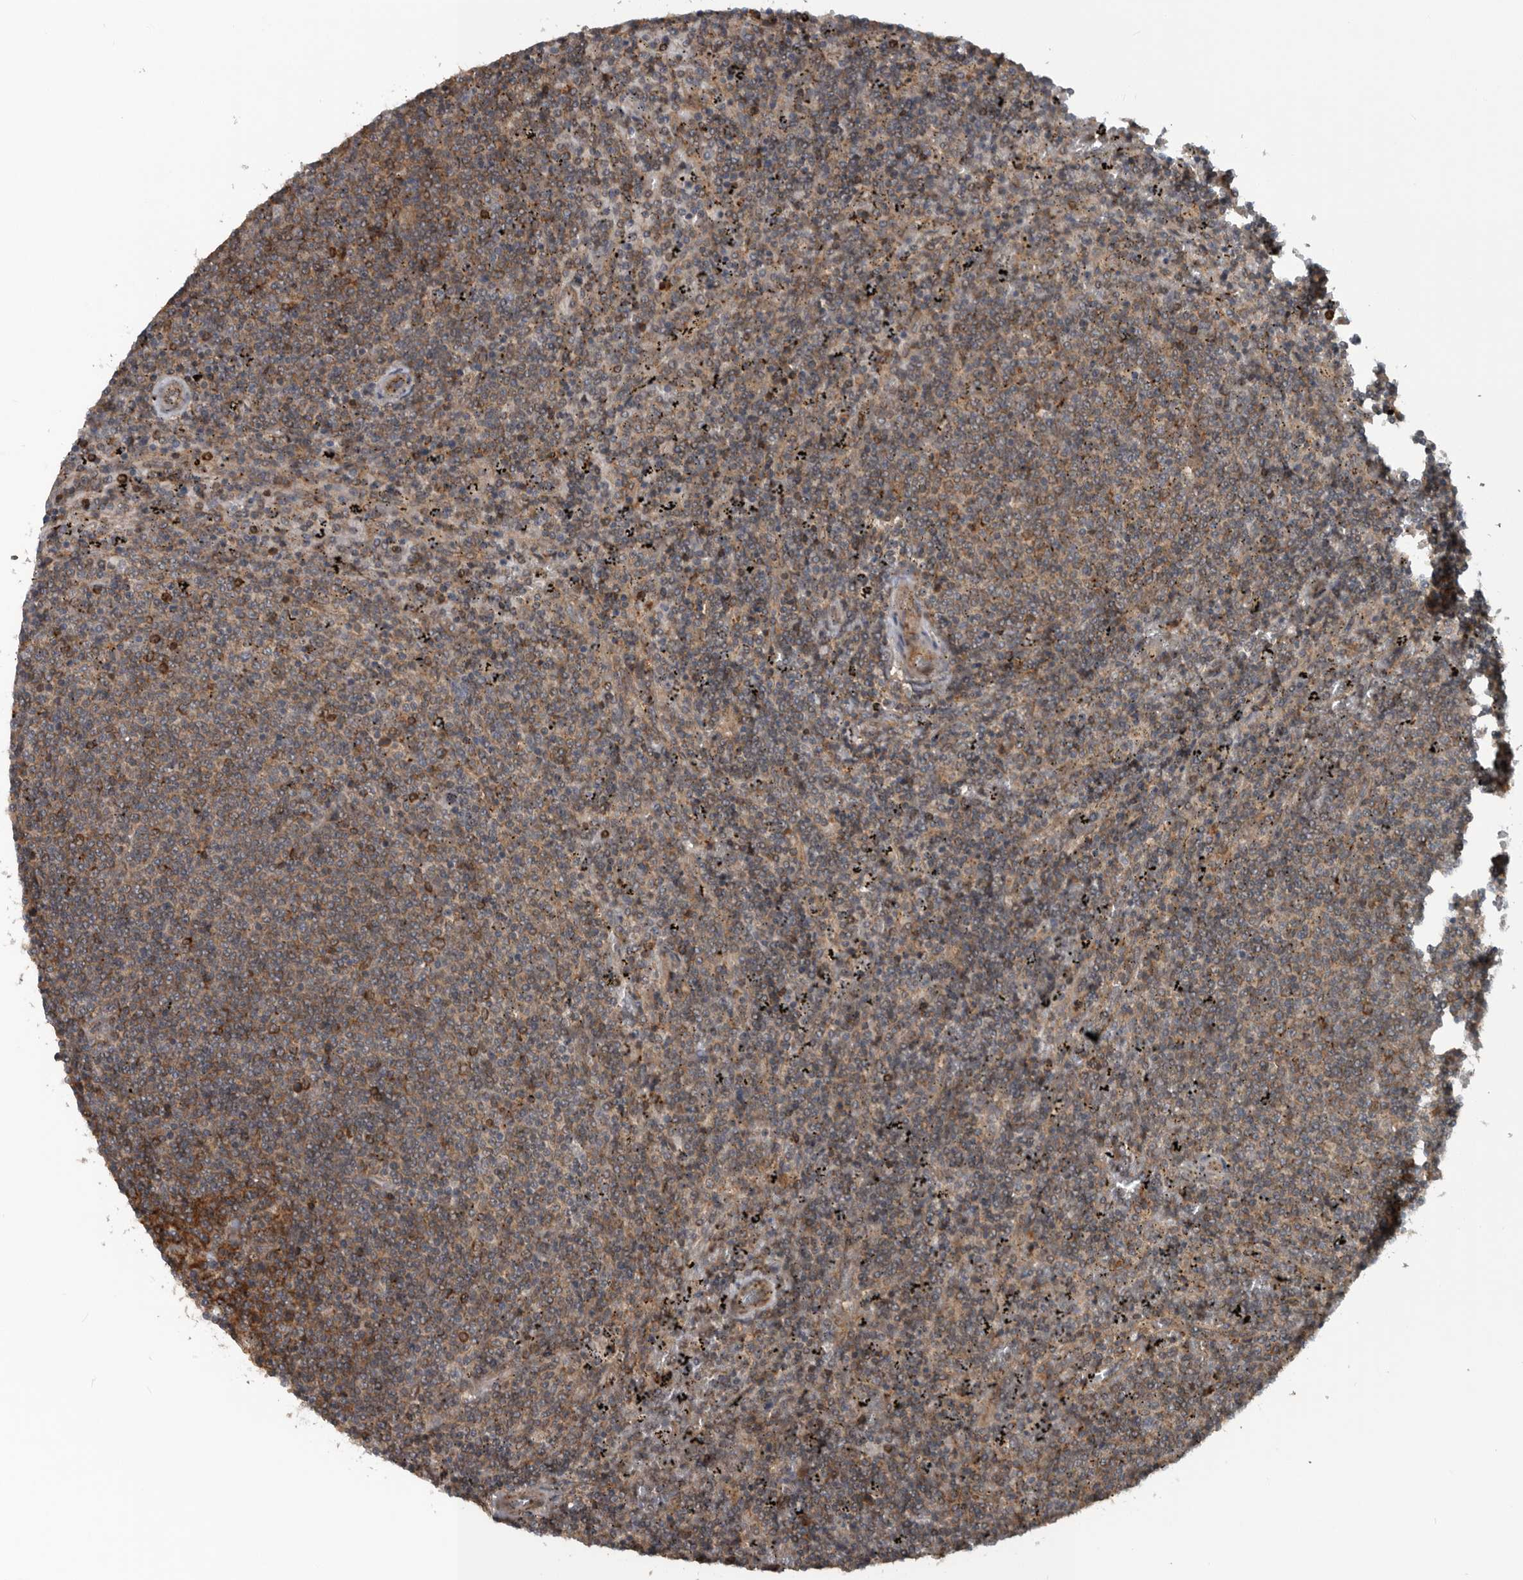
{"staining": {"intensity": "moderate", "quantity": ">75%", "location": "cytoplasmic/membranous"}, "tissue": "lymphoma", "cell_type": "Tumor cells", "image_type": "cancer", "snomed": [{"axis": "morphology", "description": "Malignant lymphoma, non-Hodgkin's type, Low grade"}, {"axis": "topography", "description": "Spleen"}], "caption": "Immunohistochemical staining of malignant lymphoma, non-Hodgkin's type (low-grade) displays medium levels of moderate cytoplasmic/membranous protein staining in approximately >75% of tumor cells.", "gene": "AMFR", "patient": {"sex": "female", "age": 50}}